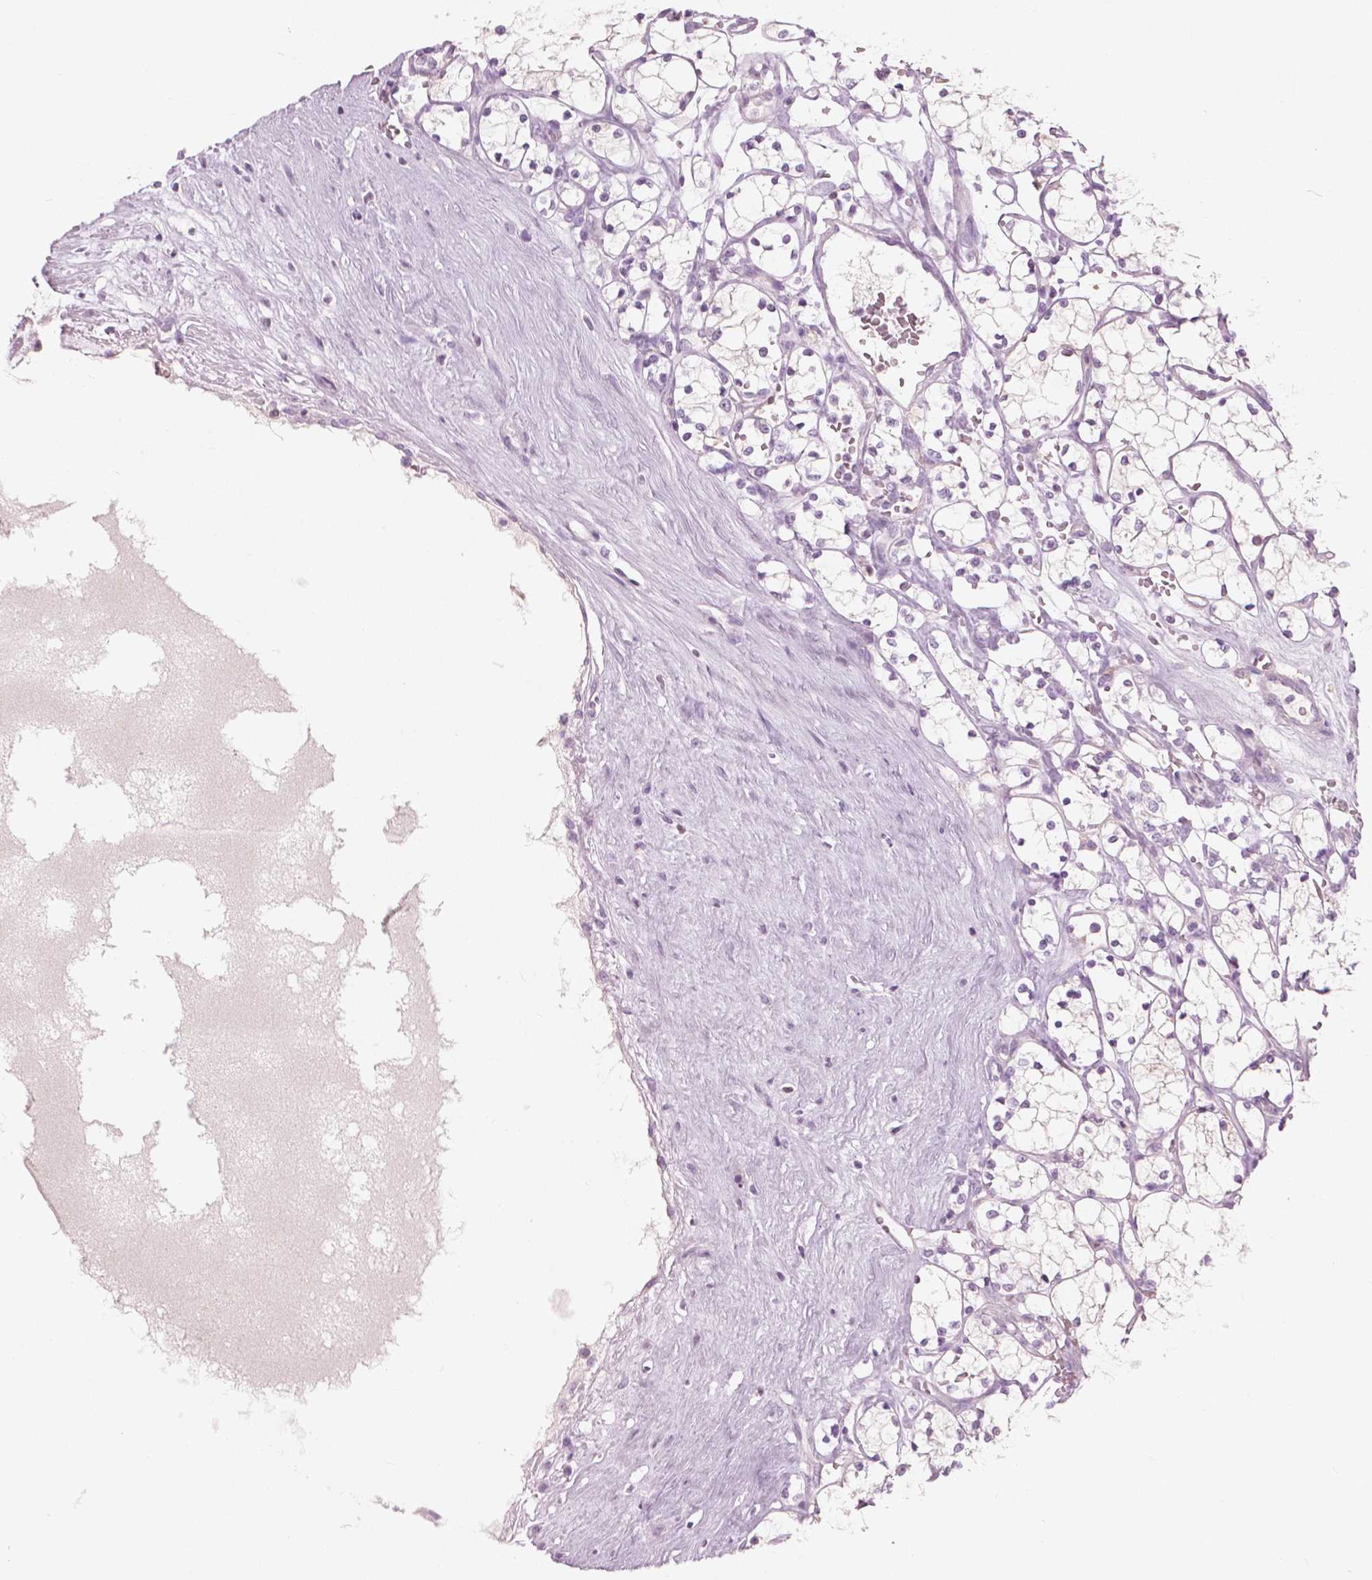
{"staining": {"intensity": "negative", "quantity": "none", "location": "none"}, "tissue": "renal cancer", "cell_type": "Tumor cells", "image_type": "cancer", "snomed": [{"axis": "morphology", "description": "Adenocarcinoma, NOS"}, {"axis": "topography", "description": "Kidney"}], "caption": "Tumor cells are negative for brown protein staining in renal adenocarcinoma.", "gene": "GALM", "patient": {"sex": "female", "age": 69}}